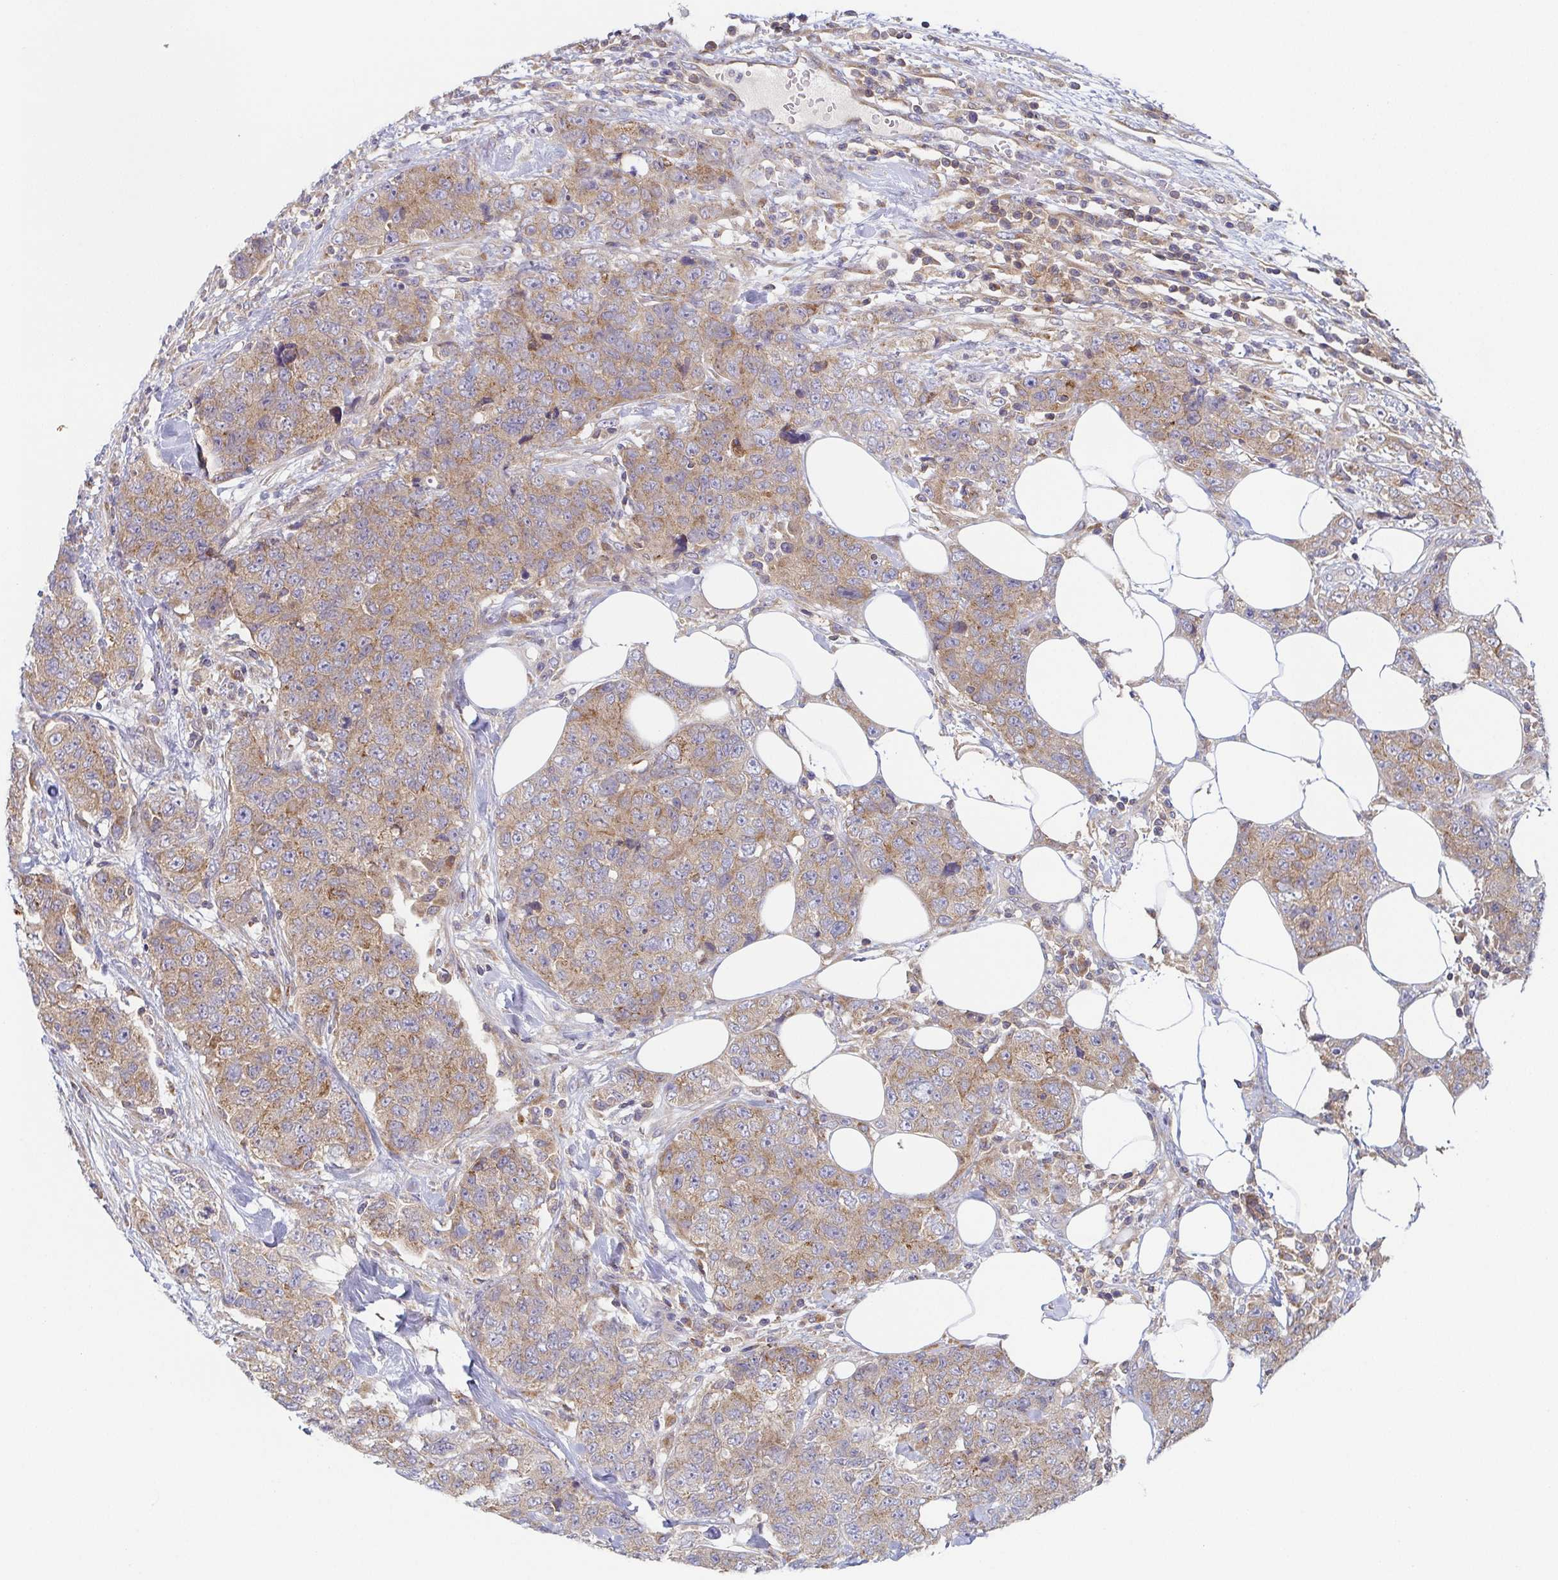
{"staining": {"intensity": "weak", "quantity": ">75%", "location": "cytoplasmic/membranous"}, "tissue": "urothelial cancer", "cell_type": "Tumor cells", "image_type": "cancer", "snomed": [{"axis": "morphology", "description": "Urothelial carcinoma, High grade"}, {"axis": "topography", "description": "Urinary bladder"}], "caption": "Protein expression analysis of urothelial cancer exhibits weak cytoplasmic/membranous staining in about >75% of tumor cells.", "gene": "TUFT1", "patient": {"sex": "female", "age": 78}}